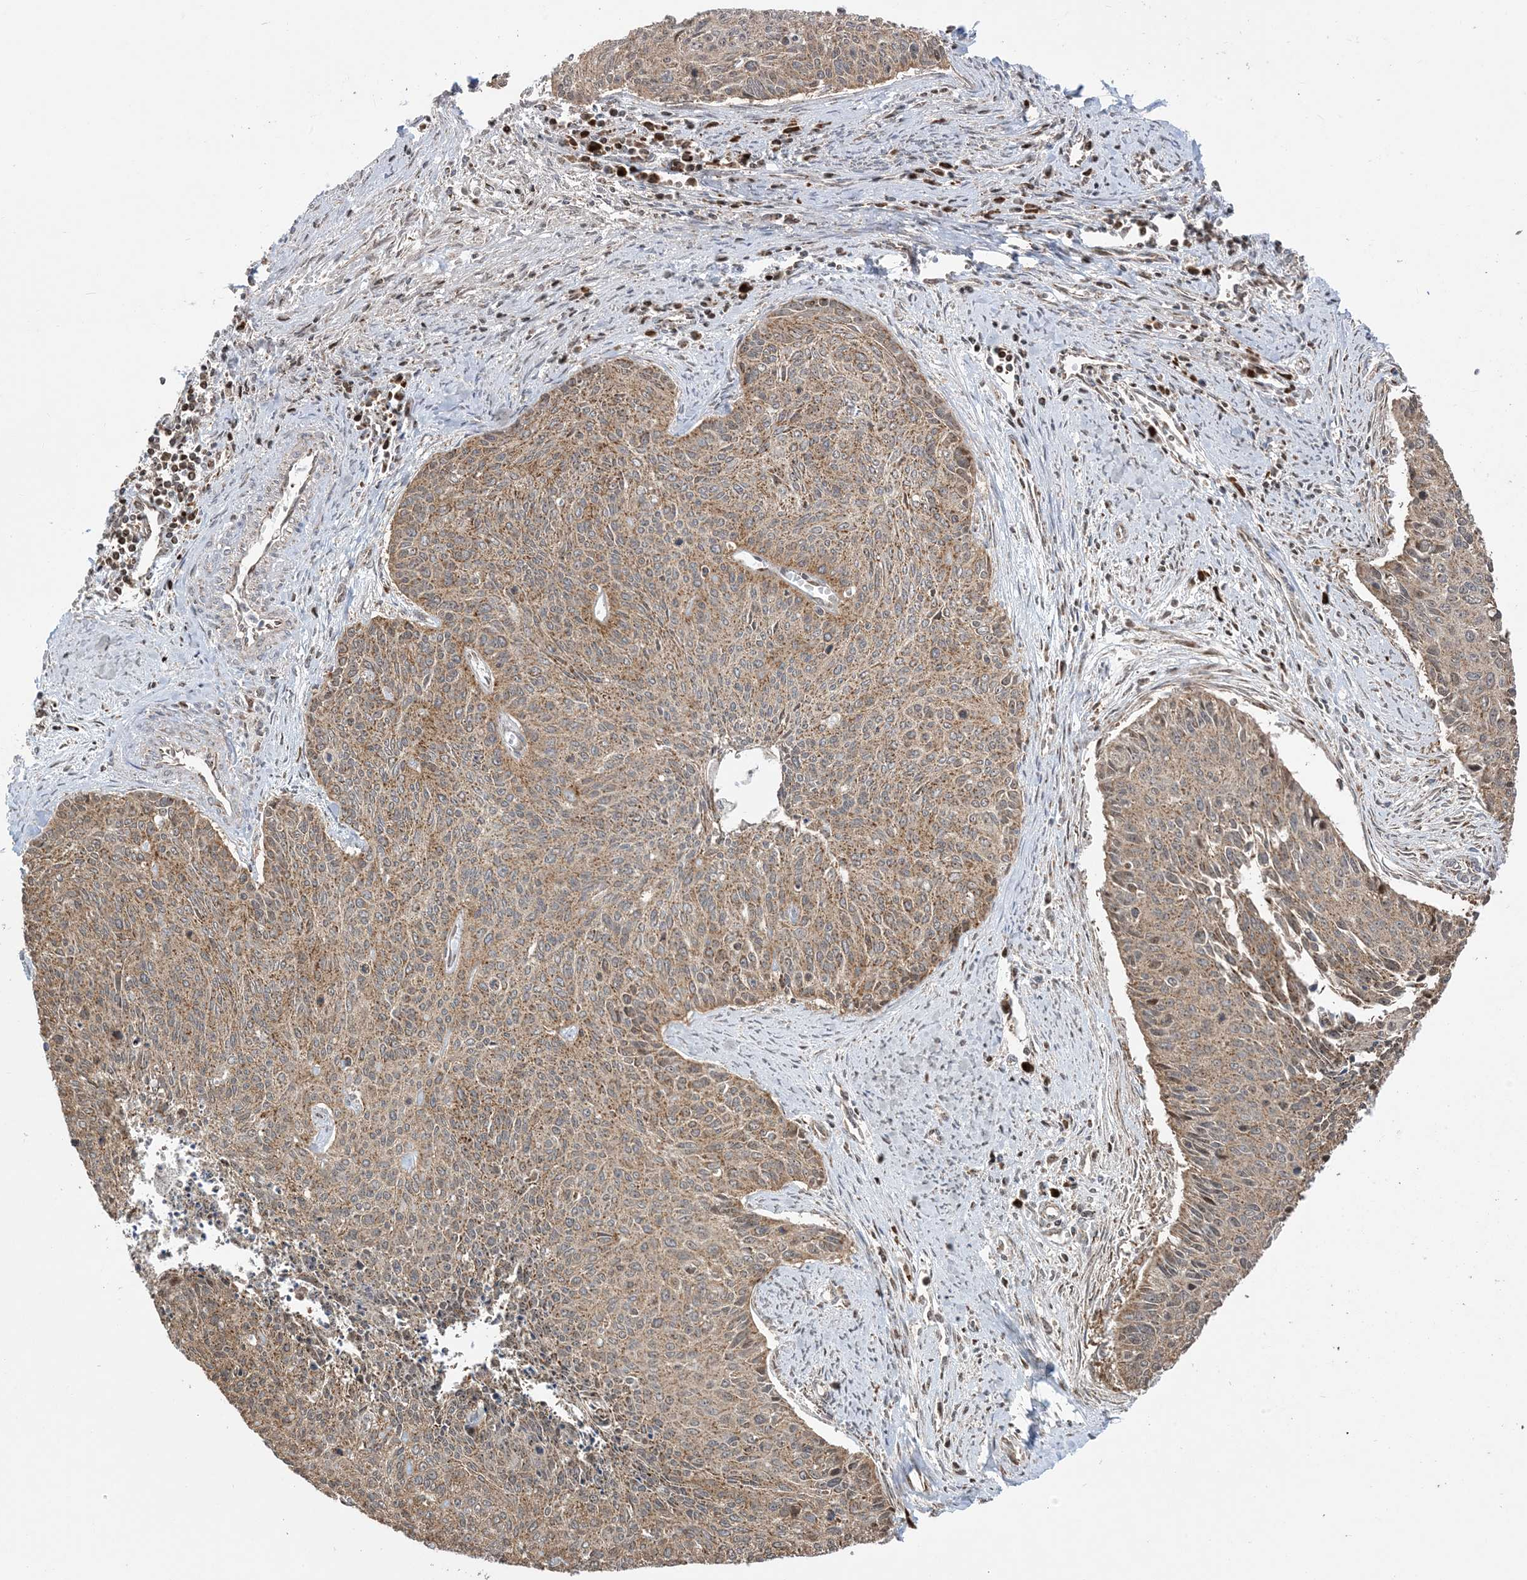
{"staining": {"intensity": "moderate", "quantity": ">75%", "location": "cytoplasmic/membranous"}, "tissue": "cervical cancer", "cell_type": "Tumor cells", "image_type": "cancer", "snomed": [{"axis": "morphology", "description": "Squamous cell carcinoma, NOS"}, {"axis": "topography", "description": "Cervix"}], "caption": "Cervical cancer stained with a brown dye exhibits moderate cytoplasmic/membranous positive positivity in approximately >75% of tumor cells.", "gene": "MAPKBP1", "patient": {"sex": "female", "age": 55}}